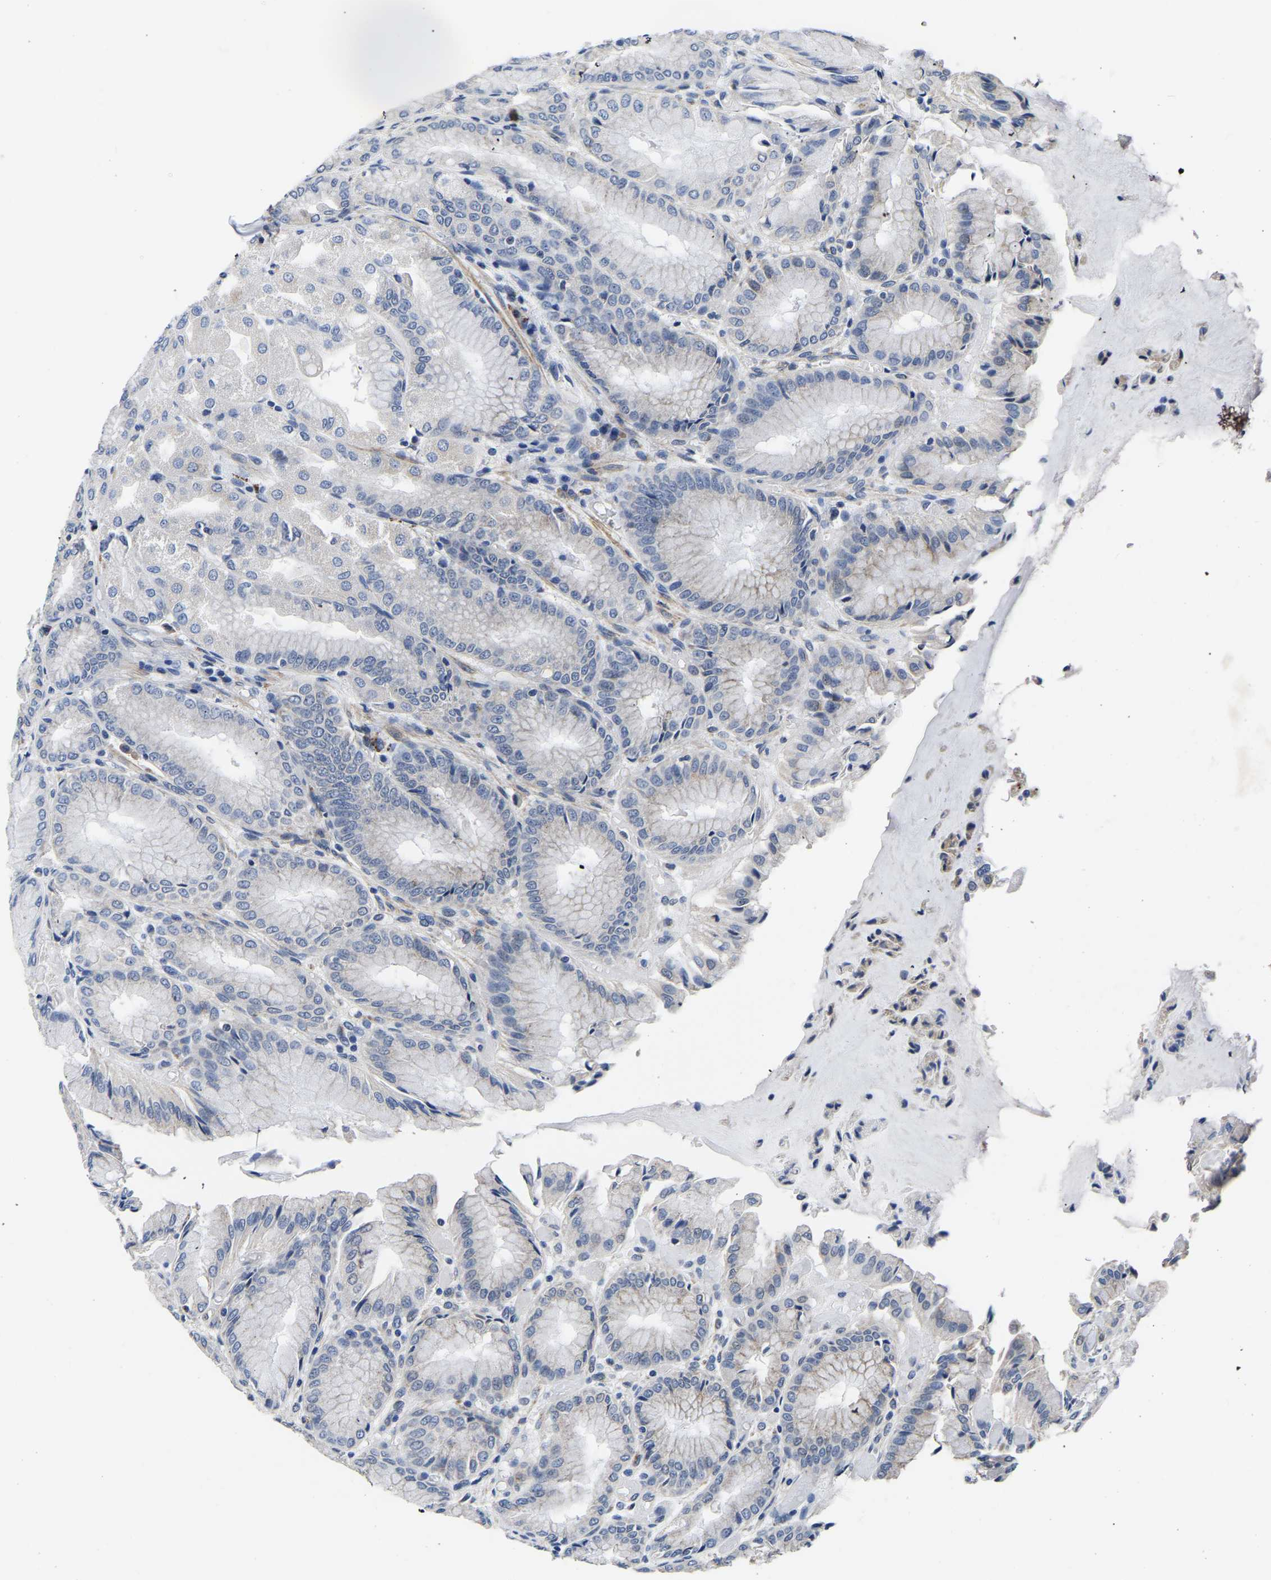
{"staining": {"intensity": "negative", "quantity": "none", "location": "none"}, "tissue": "stomach", "cell_type": "Glandular cells", "image_type": "normal", "snomed": [{"axis": "morphology", "description": "Normal tissue, NOS"}, {"axis": "topography", "description": "Stomach, upper"}], "caption": "Immunohistochemical staining of benign human stomach displays no significant positivity in glandular cells.", "gene": "PDLIM7", "patient": {"sex": "male", "age": 72}}